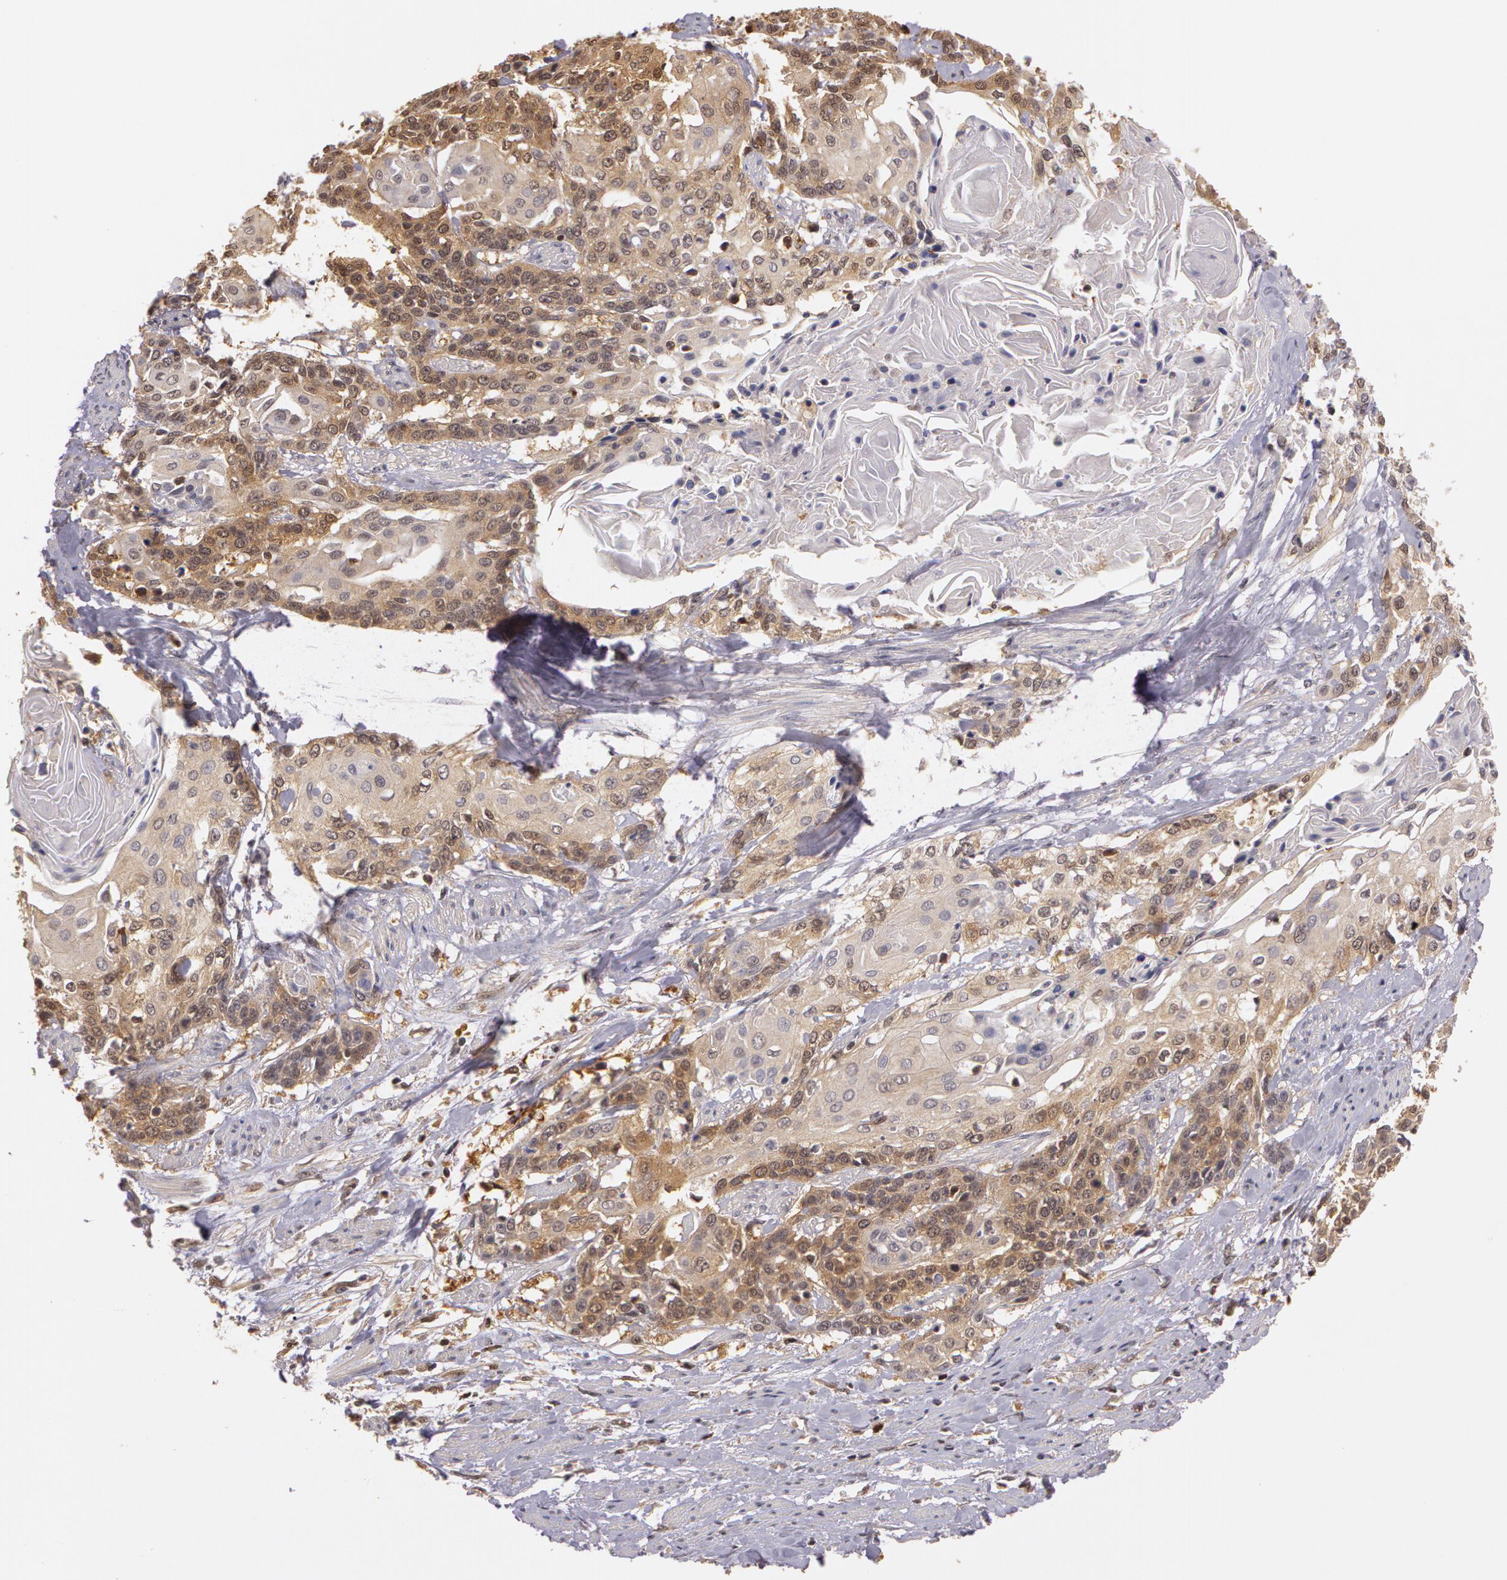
{"staining": {"intensity": "weak", "quantity": "25%-75%", "location": "cytoplasmic/membranous"}, "tissue": "cervical cancer", "cell_type": "Tumor cells", "image_type": "cancer", "snomed": [{"axis": "morphology", "description": "Squamous cell carcinoma, NOS"}, {"axis": "topography", "description": "Cervix"}], "caption": "High-magnification brightfield microscopy of cervical squamous cell carcinoma stained with DAB (brown) and counterstained with hematoxylin (blue). tumor cells exhibit weak cytoplasmic/membranous positivity is appreciated in approximately25%-75% of cells.", "gene": "AHSA1", "patient": {"sex": "female", "age": 57}}